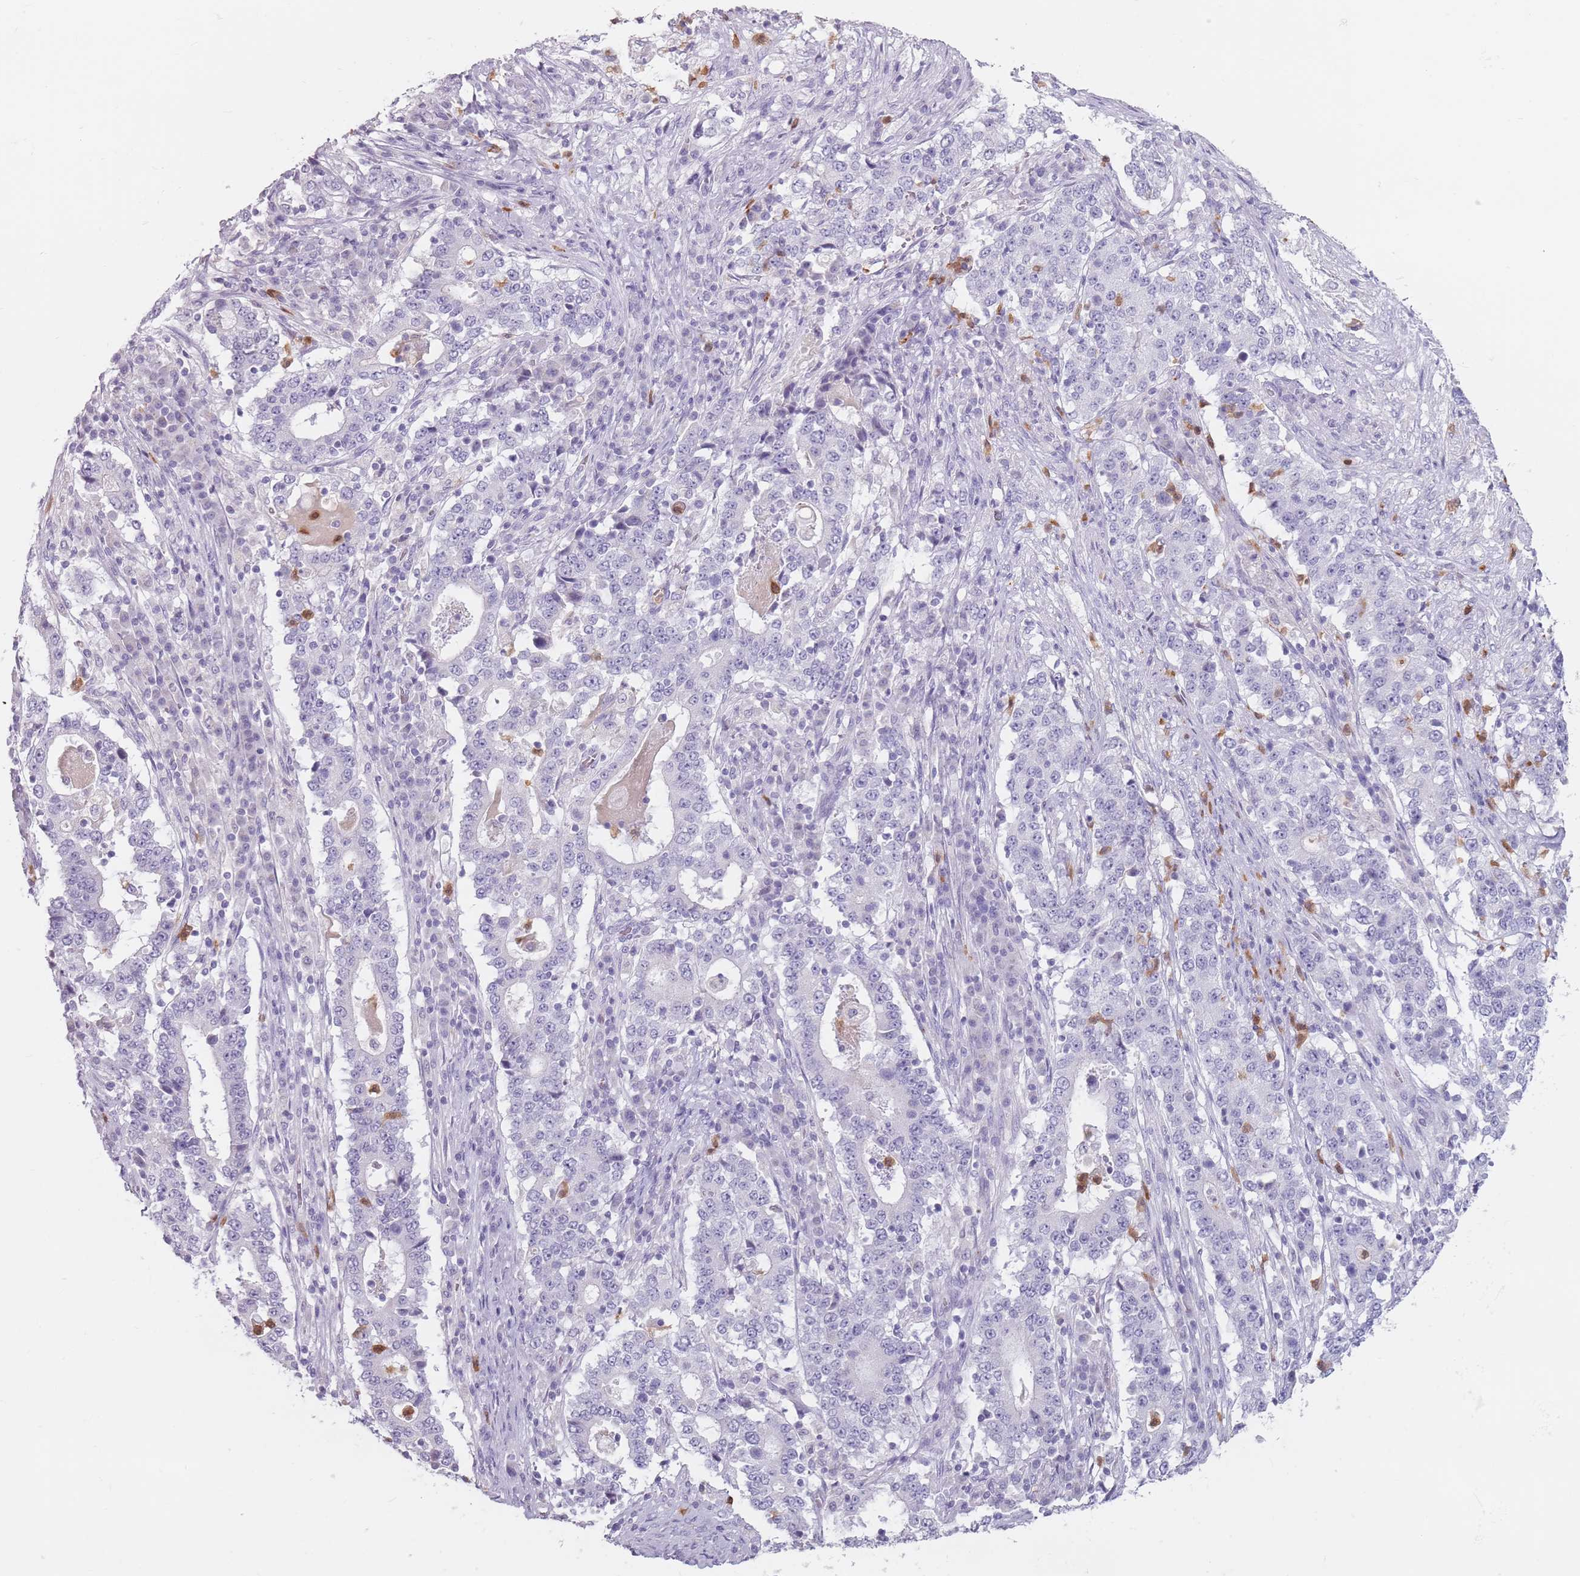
{"staining": {"intensity": "negative", "quantity": "none", "location": "none"}, "tissue": "stomach cancer", "cell_type": "Tumor cells", "image_type": "cancer", "snomed": [{"axis": "morphology", "description": "Adenocarcinoma, NOS"}, {"axis": "topography", "description": "Stomach"}], "caption": "The micrograph reveals no staining of tumor cells in adenocarcinoma (stomach). The staining is performed using DAB (3,3'-diaminobenzidine) brown chromogen with nuclei counter-stained in using hematoxylin.", "gene": "ZNF584", "patient": {"sex": "male", "age": 59}}